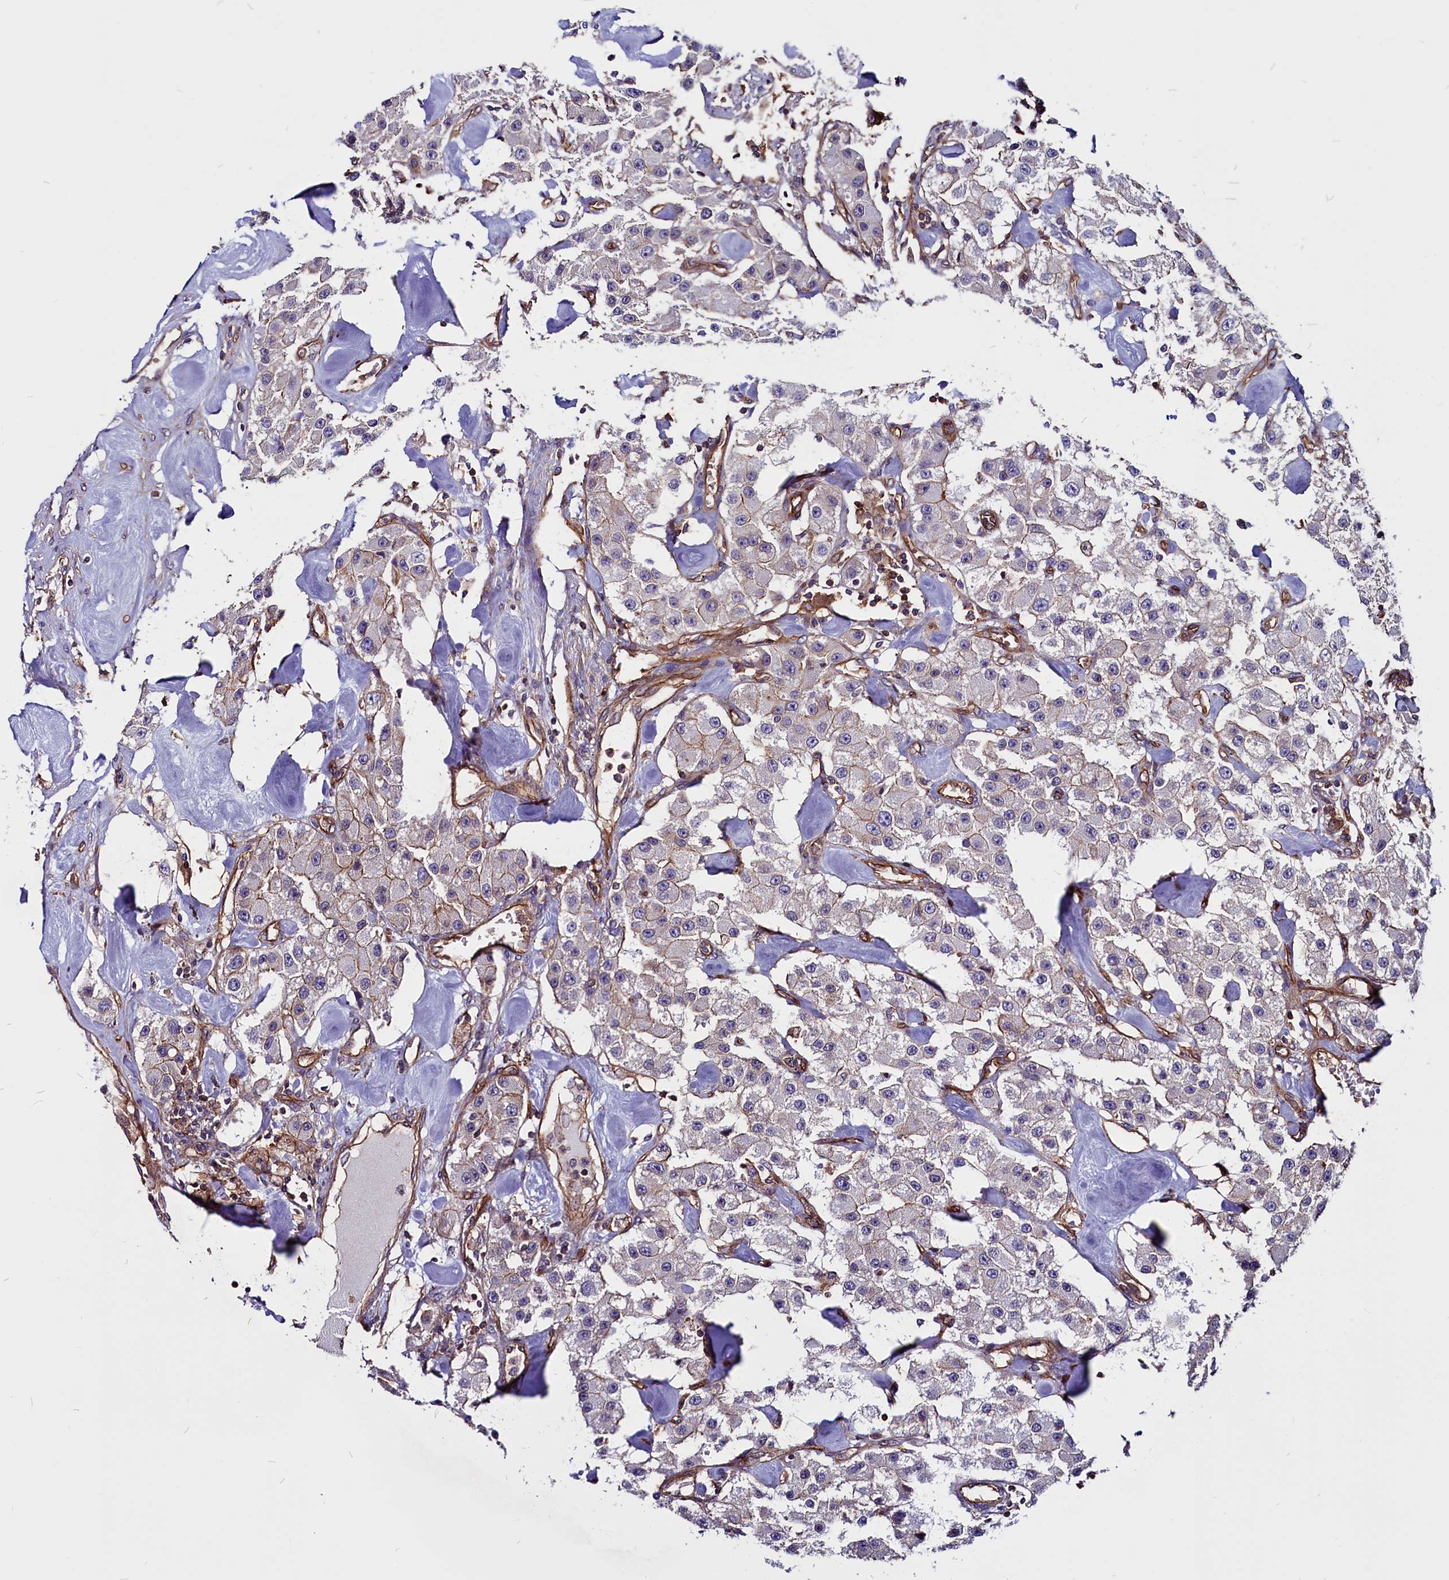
{"staining": {"intensity": "moderate", "quantity": "<25%", "location": "cytoplasmic/membranous"}, "tissue": "carcinoid", "cell_type": "Tumor cells", "image_type": "cancer", "snomed": [{"axis": "morphology", "description": "Carcinoid, malignant, NOS"}, {"axis": "topography", "description": "Pancreas"}], "caption": "Malignant carcinoid was stained to show a protein in brown. There is low levels of moderate cytoplasmic/membranous expression in about <25% of tumor cells.", "gene": "ZNF749", "patient": {"sex": "male", "age": 41}}